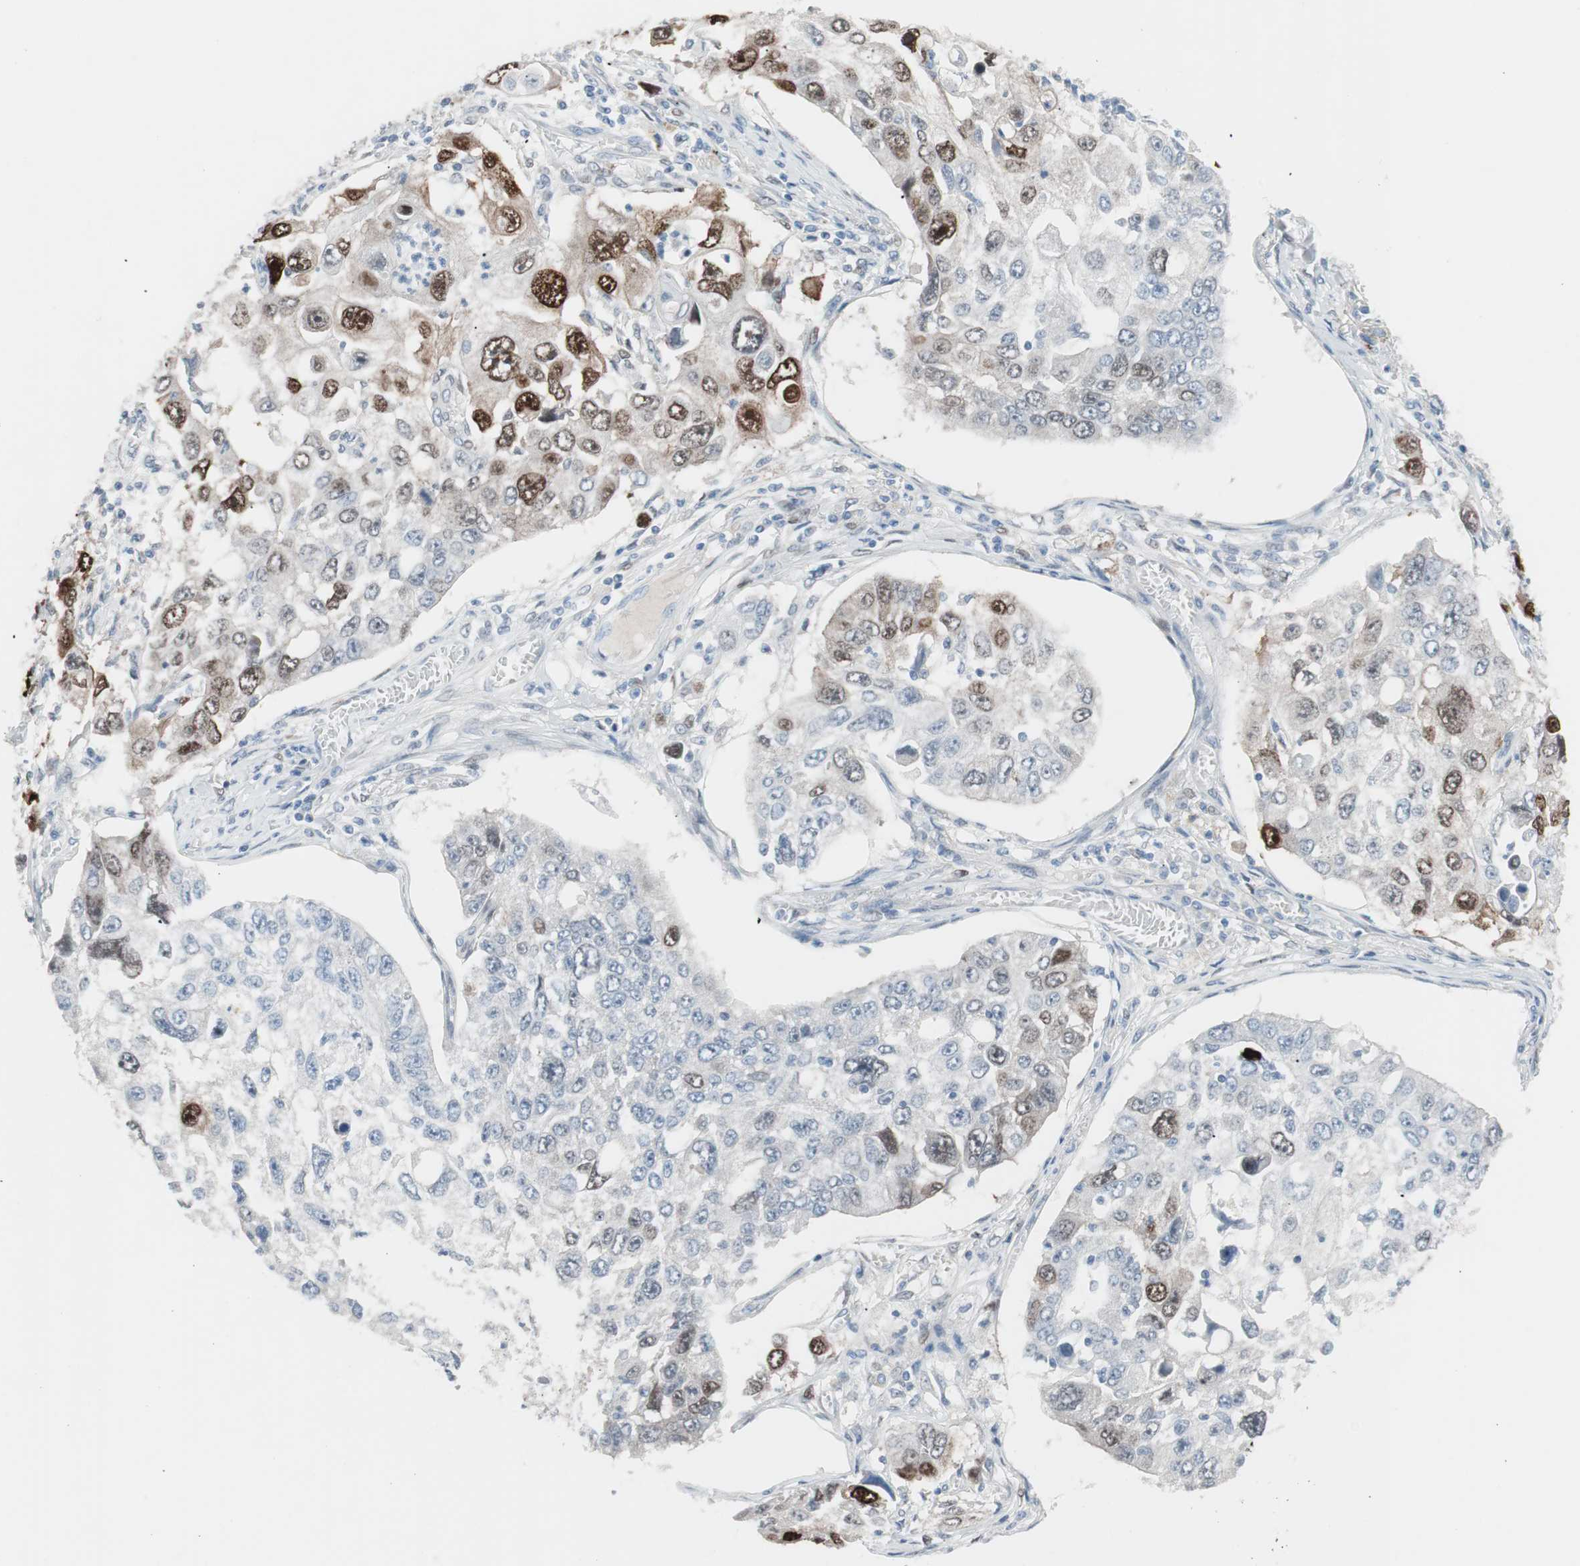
{"staining": {"intensity": "strong", "quantity": "<25%", "location": "nuclear"}, "tissue": "lung cancer", "cell_type": "Tumor cells", "image_type": "cancer", "snomed": [{"axis": "morphology", "description": "Squamous cell carcinoma, NOS"}, {"axis": "topography", "description": "Lung"}], "caption": "Immunohistochemical staining of human squamous cell carcinoma (lung) reveals strong nuclear protein positivity in approximately <25% of tumor cells. (brown staining indicates protein expression, while blue staining denotes nuclei).", "gene": "FOSL1", "patient": {"sex": "male", "age": 71}}